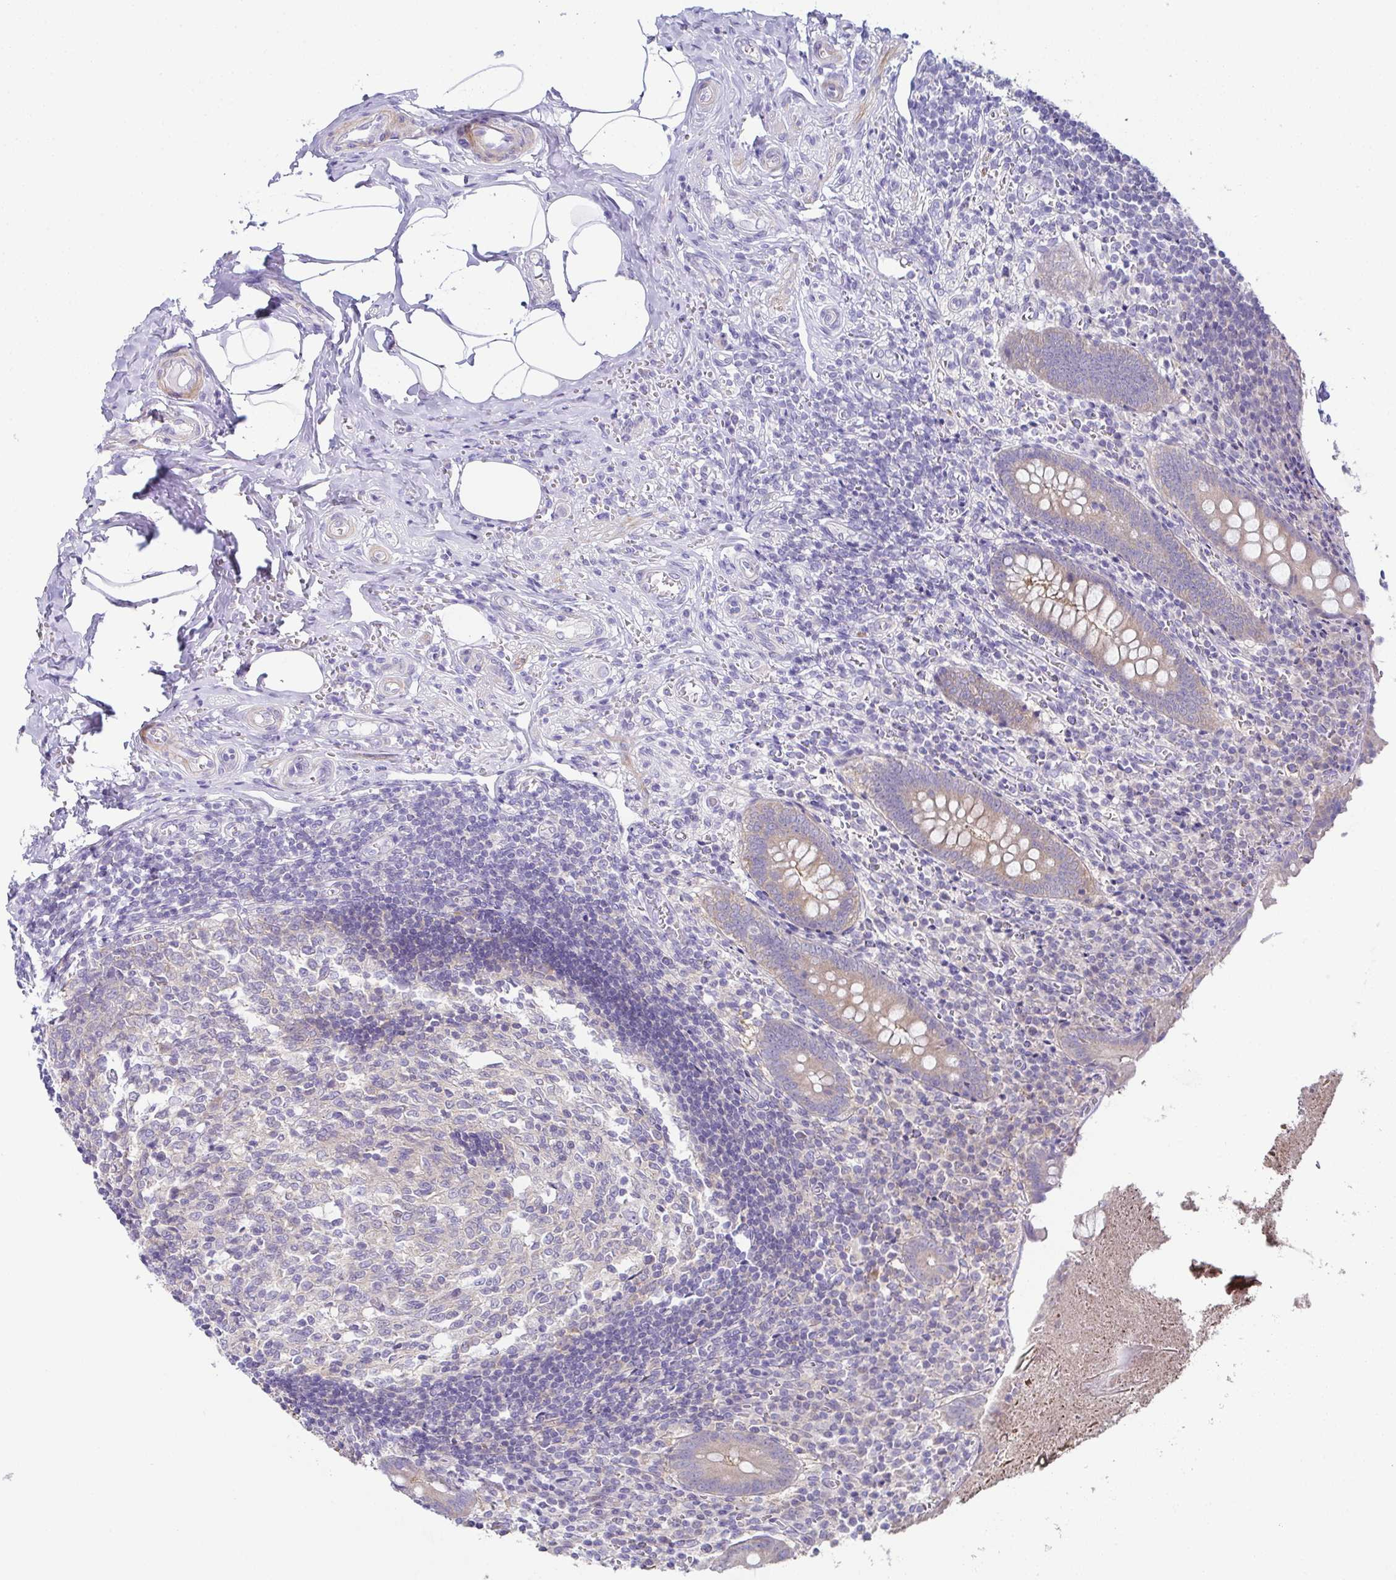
{"staining": {"intensity": "moderate", "quantity": ">75%", "location": "cytoplasmic/membranous"}, "tissue": "appendix", "cell_type": "Glandular cells", "image_type": "normal", "snomed": [{"axis": "morphology", "description": "Normal tissue, NOS"}, {"axis": "topography", "description": "Appendix"}], "caption": "A micrograph of appendix stained for a protein displays moderate cytoplasmic/membranous brown staining in glandular cells. Using DAB (3,3'-diaminobenzidine) (brown) and hematoxylin (blue) stains, captured at high magnification using brightfield microscopy.", "gene": "CFAP97D1", "patient": {"sex": "female", "age": 17}}